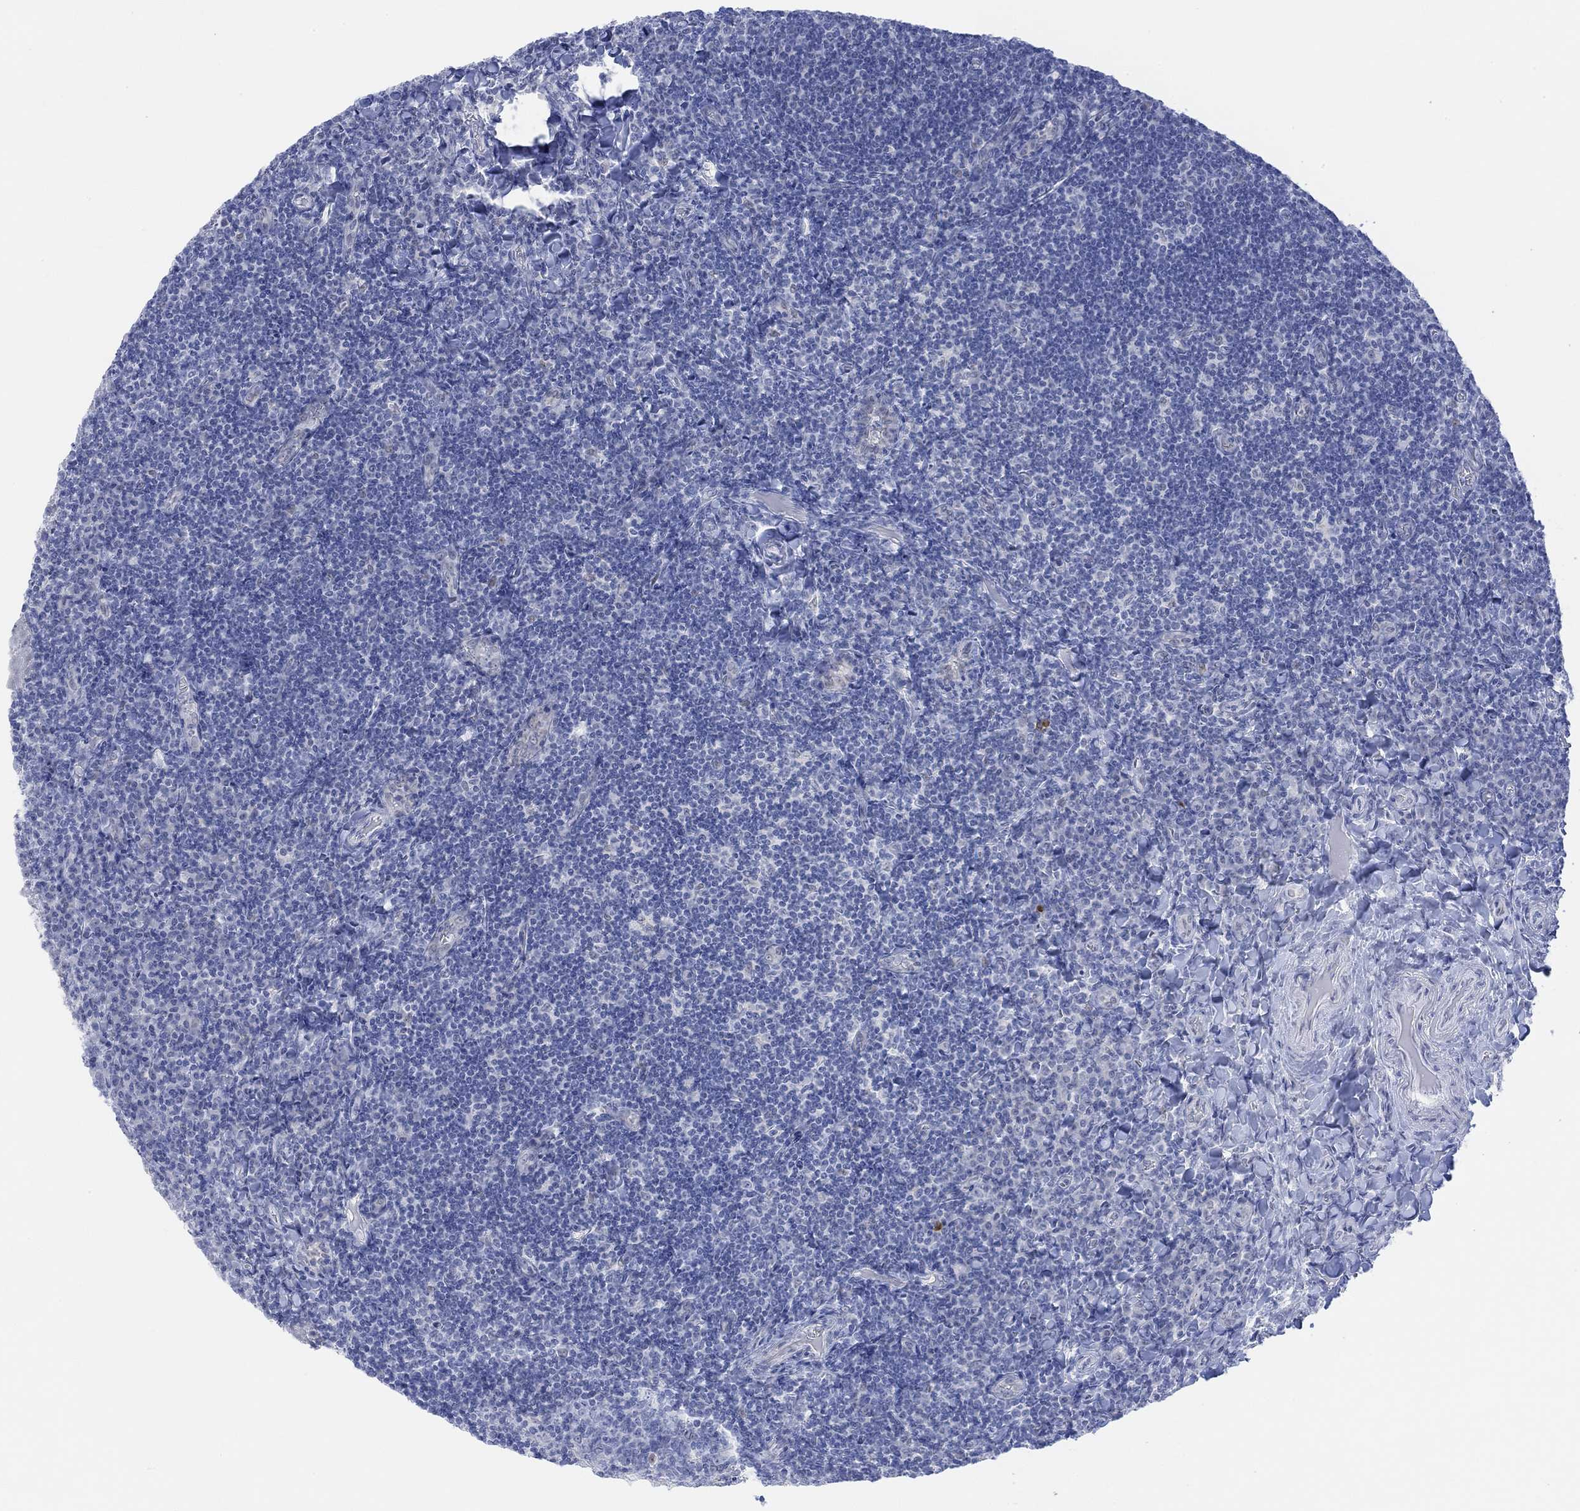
{"staining": {"intensity": "negative", "quantity": "none", "location": "none"}, "tissue": "tonsil", "cell_type": "Germinal center cells", "image_type": "normal", "snomed": [{"axis": "morphology", "description": "Normal tissue, NOS"}, {"axis": "morphology", "description": "Inflammation, NOS"}, {"axis": "topography", "description": "Tonsil"}], "caption": "A high-resolution micrograph shows immunohistochemistry staining of benign tonsil, which shows no significant staining in germinal center cells.", "gene": "AK8", "patient": {"sex": "female", "age": 31}}